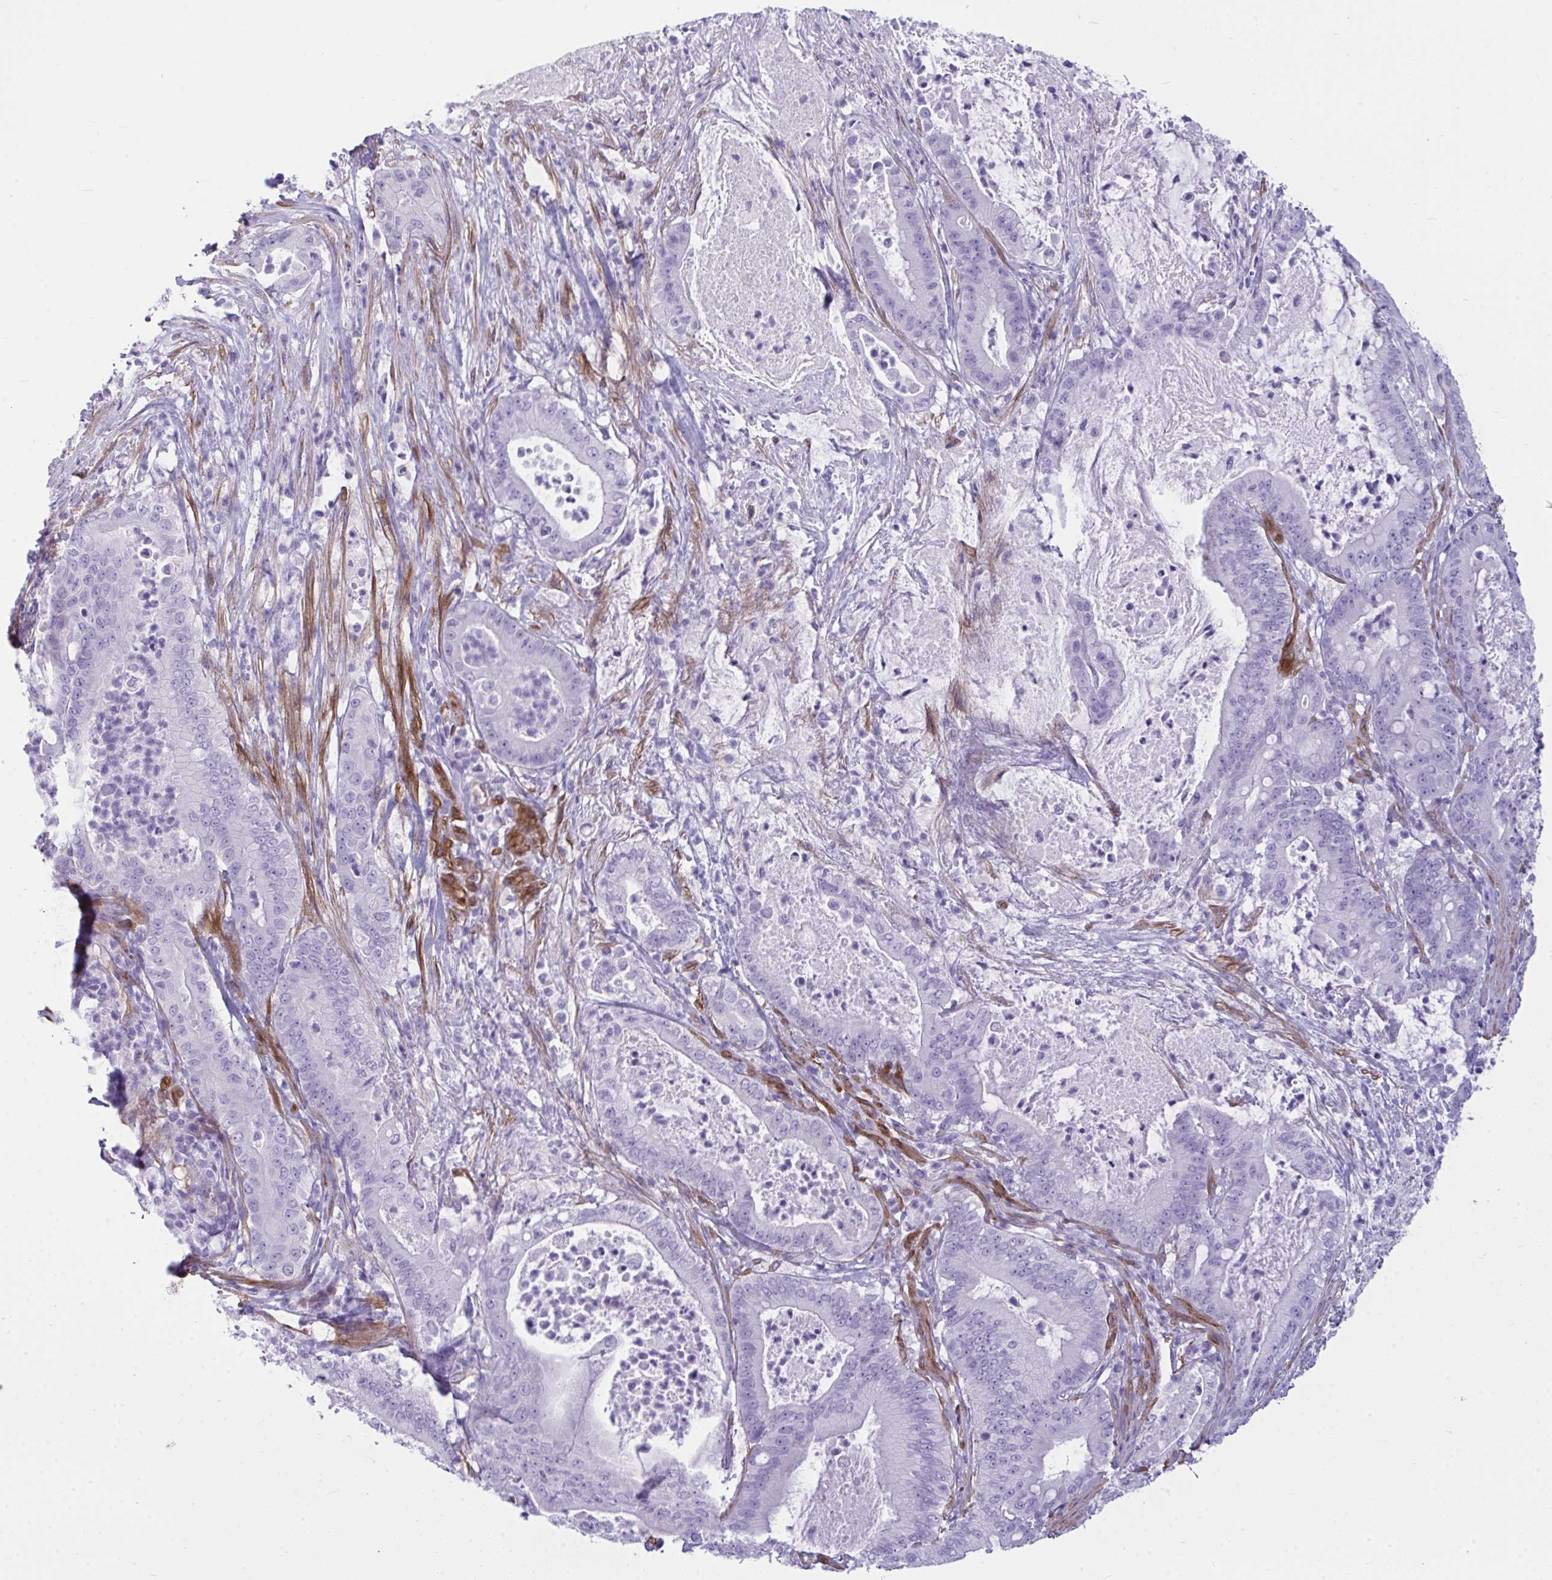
{"staining": {"intensity": "negative", "quantity": "none", "location": "none"}, "tissue": "pancreatic cancer", "cell_type": "Tumor cells", "image_type": "cancer", "snomed": [{"axis": "morphology", "description": "Adenocarcinoma, NOS"}, {"axis": "topography", "description": "Pancreas"}], "caption": "A high-resolution photomicrograph shows immunohistochemistry staining of pancreatic cancer, which reveals no significant positivity in tumor cells. (DAB immunohistochemistry with hematoxylin counter stain).", "gene": "LIMS2", "patient": {"sex": "male", "age": 71}}